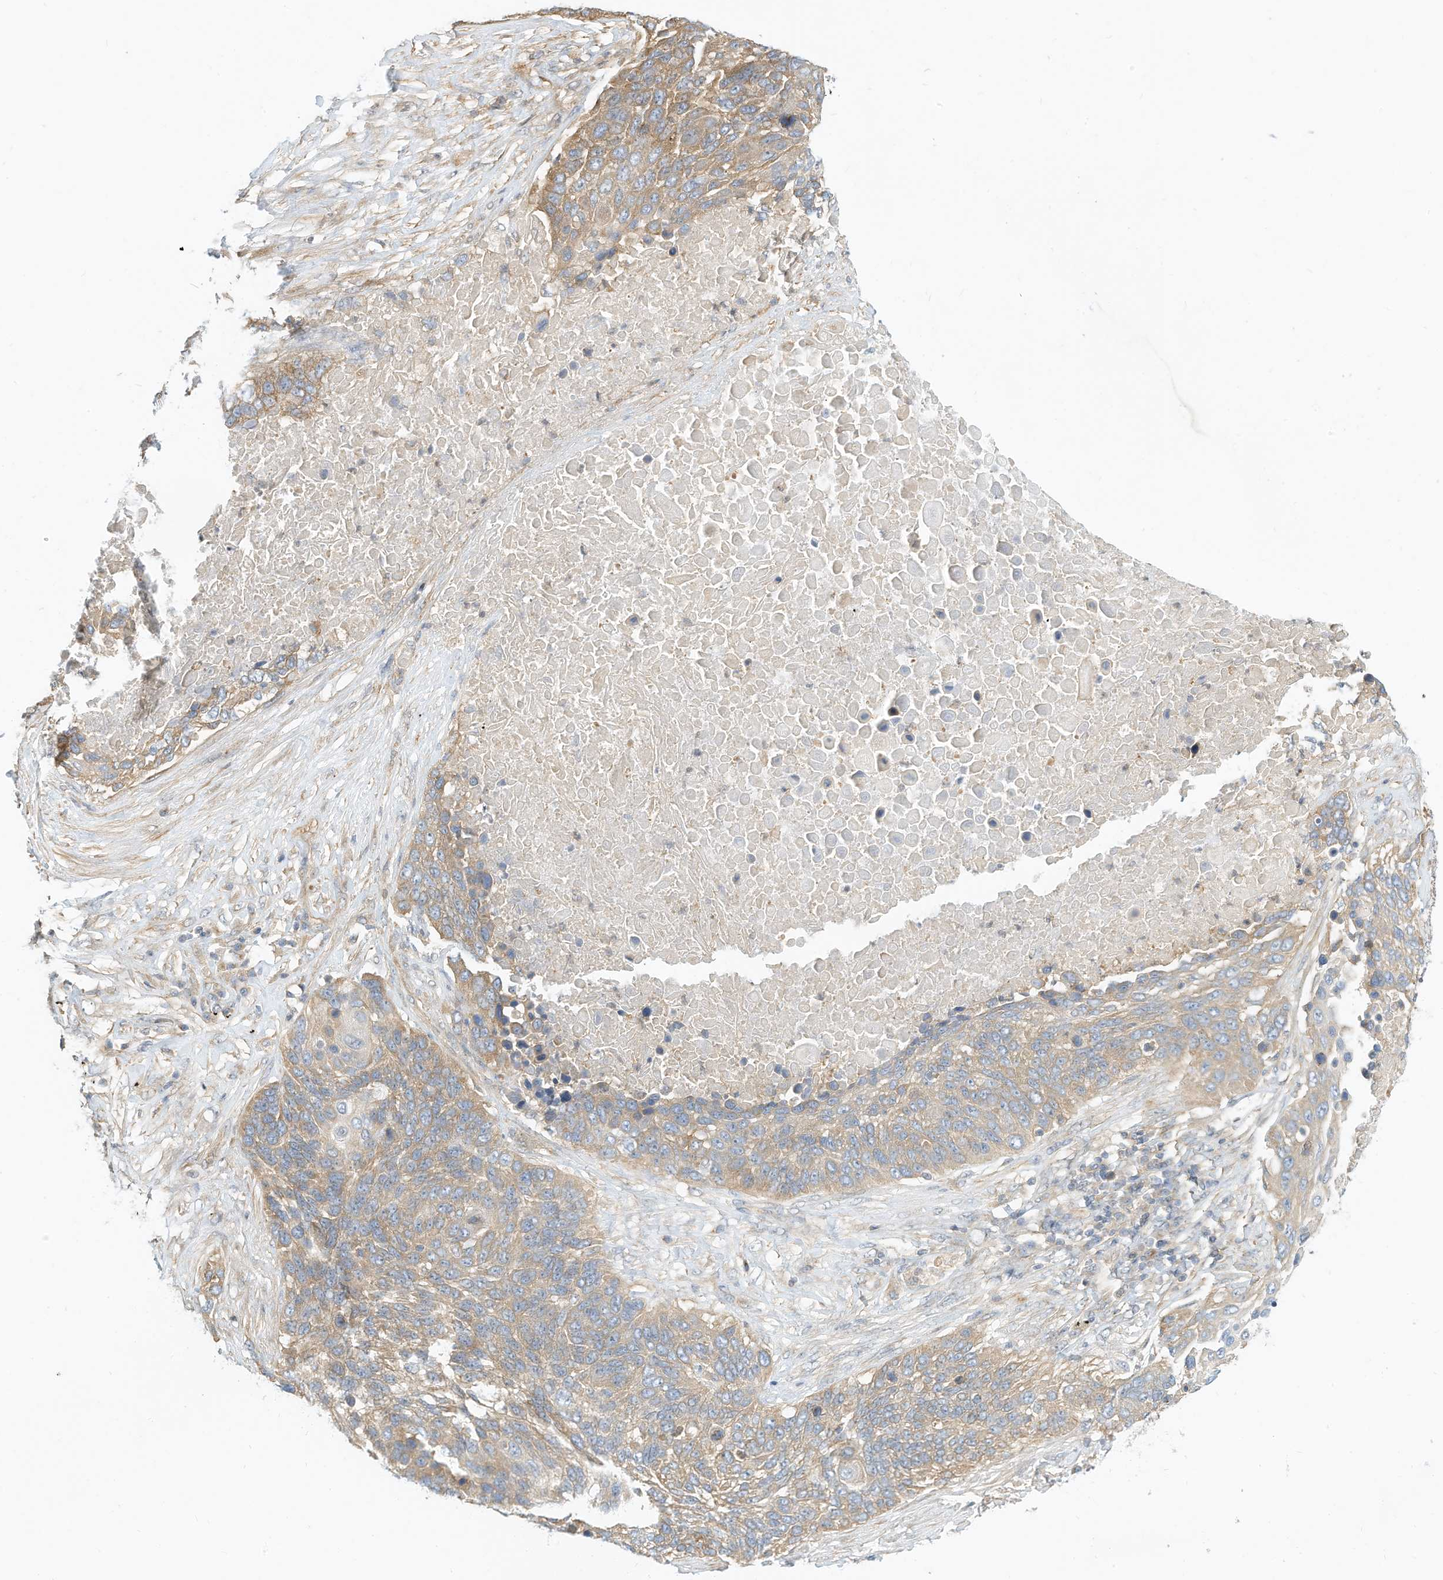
{"staining": {"intensity": "moderate", "quantity": ">75%", "location": "cytoplasmic/membranous"}, "tissue": "lung cancer", "cell_type": "Tumor cells", "image_type": "cancer", "snomed": [{"axis": "morphology", "description": "Squamous cell carcinoma, NOS"}, {"axis": "topography", "description": "Lung"}], "caption": "Moderate cytoplasmic/membranous positivity is present in about >75% of tumor cells in lung cancer.", "gene": "OFD1", "patient": {"sex": "male", "age": 66}}